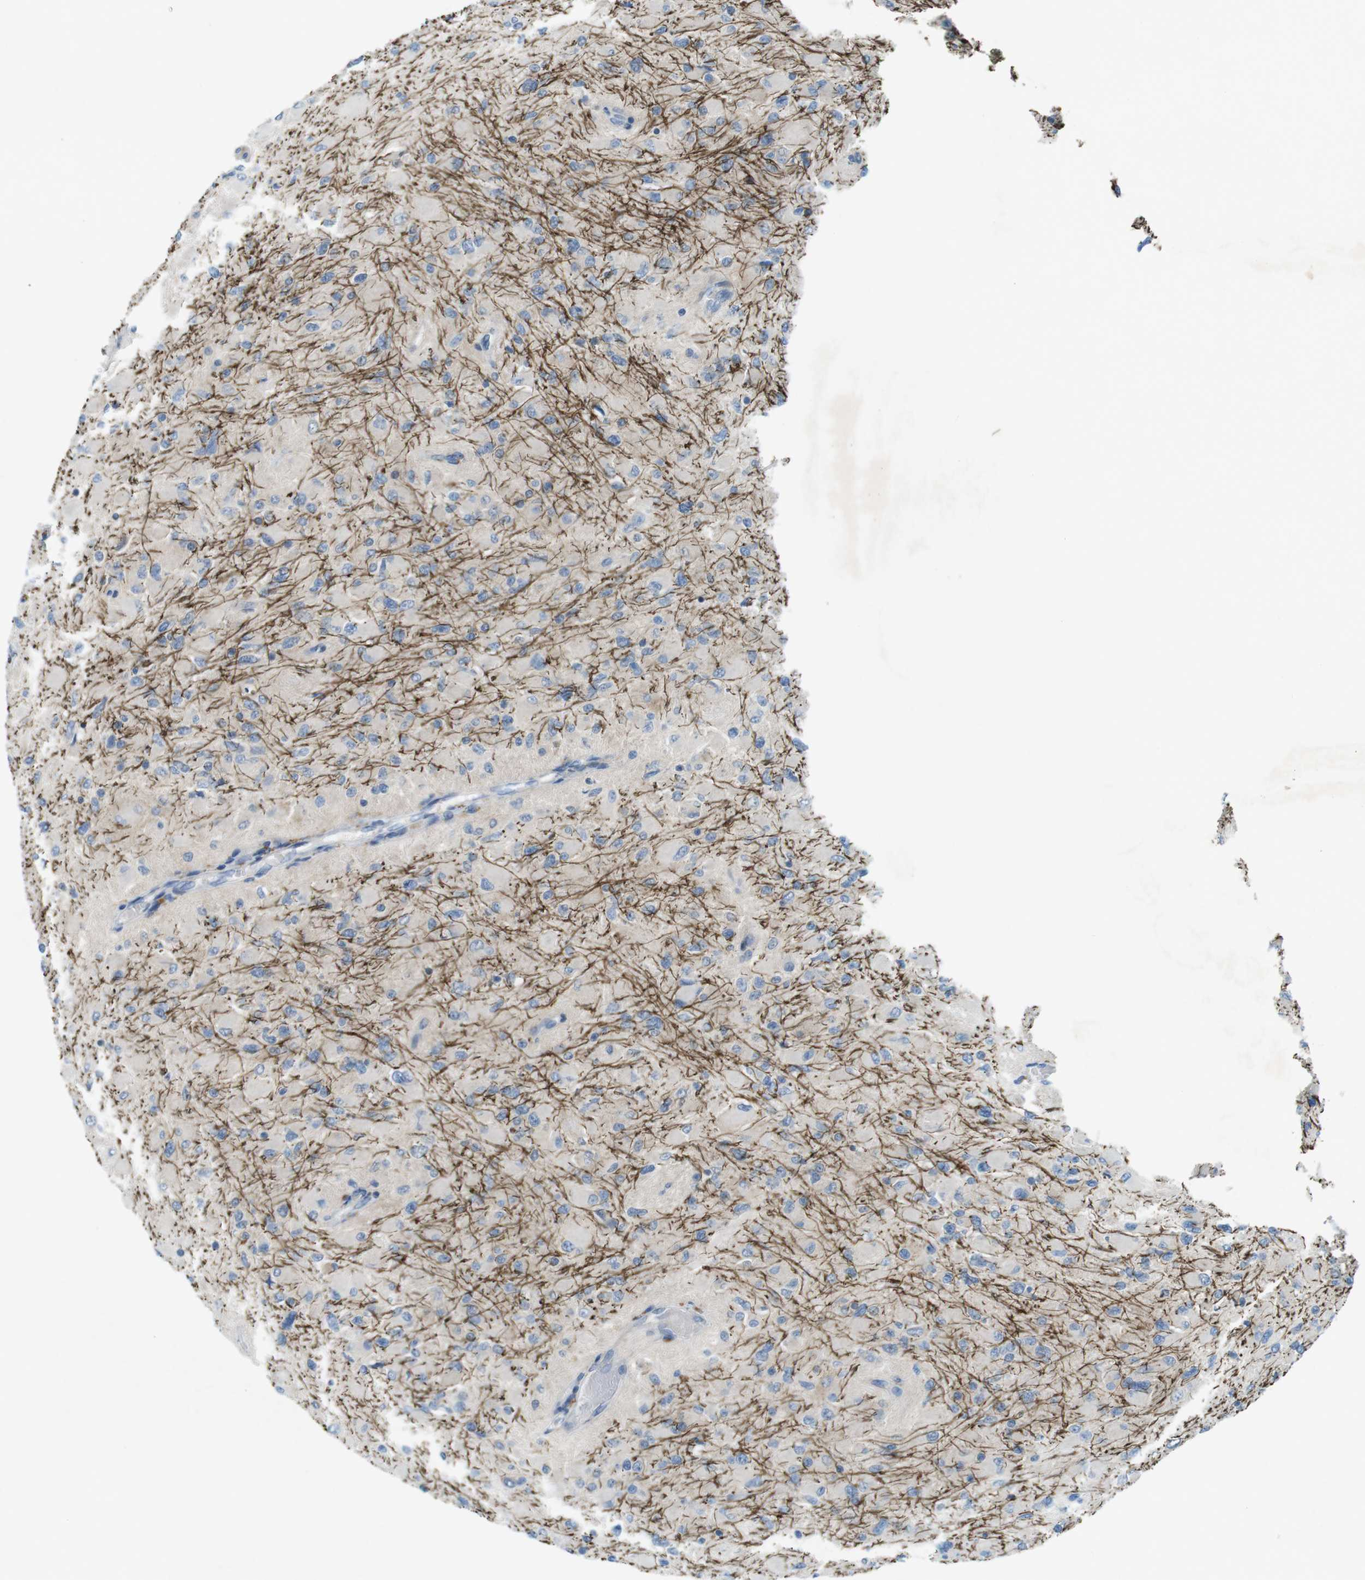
{"staining": {"intensity": "negative", "quantity": "none", "location": "none"}, "tissue": "glioma", "cell_type": "Tumor cells", "image_type": "cancer", "snomed": [{"axis": "morphology", "description": "Glioma, malignant, High grade"}, {"axis": "topography", "description": "Cerebral cortex"}], "caption": "Immunohistochemistry (IHC) histopathology image of neoplastic tissue: human glioma stained with DAB shows no significant protein expression in tumor cells. (DAB IHC visualized using brightfield microscopy, high magnification).", "gene": "TYW1", "patient": {"sex": "female", "age": 36}}